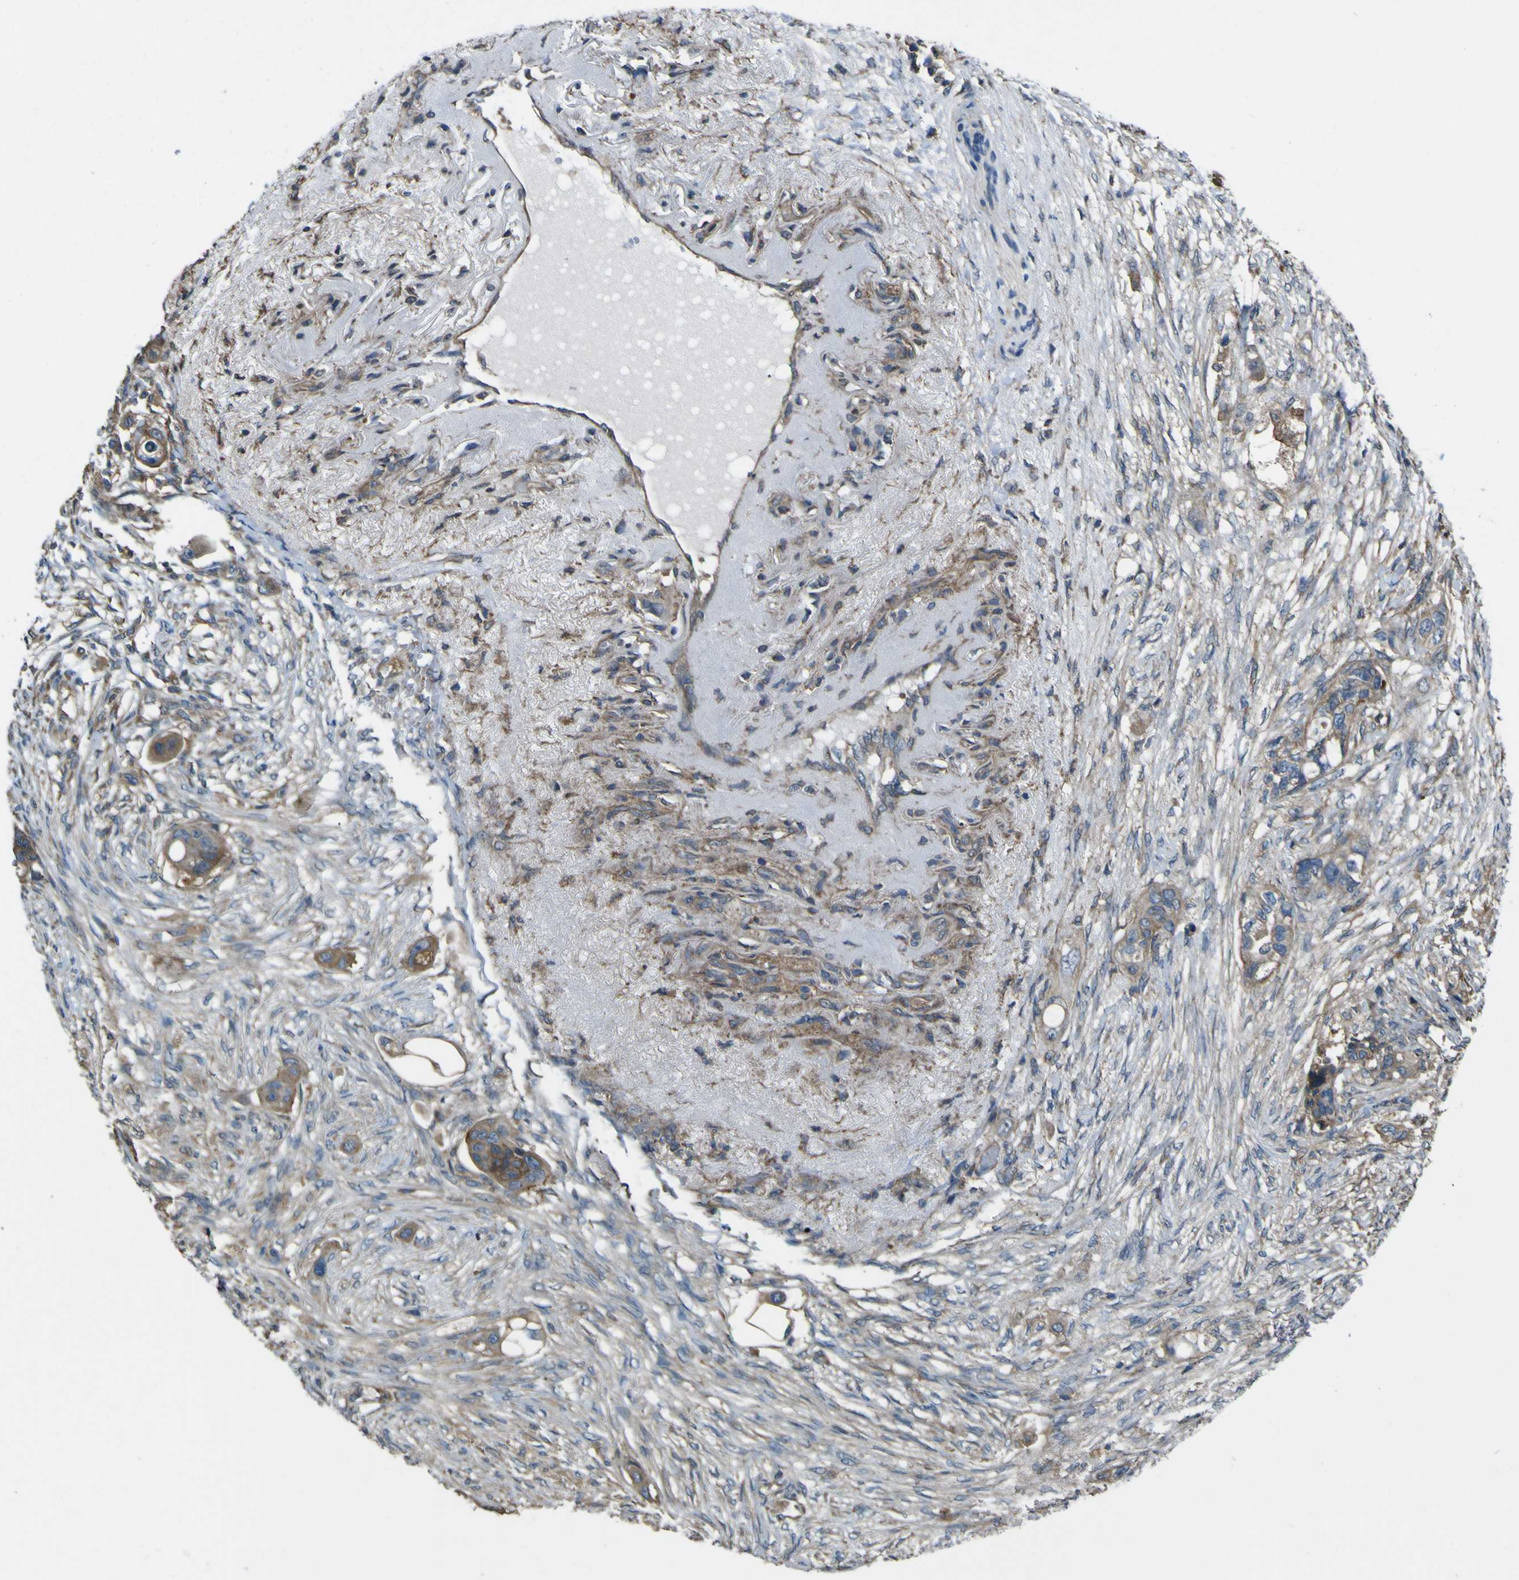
{"staining": {"intensity": "moderate", "quantity": ">75%", "location": "cytoplasmic/membranous"}, "tissue": "colorectal cancer", "cell_type": "Tumor cells", "image_type": "cancer", "snomed": [{"axis": "morphology", "description": "Adenocarcinoma, NOS"}, {"axis": "topography", "description": "Colon"}], "caption": "Human colorectal cancer stained for a protein (brown) shows moderate cytoplasmic/membranous positive expression in approximately >75% of tumor cells.", "gene": "NAALADL2", "patient": {"sex": "female", "age": 57}}